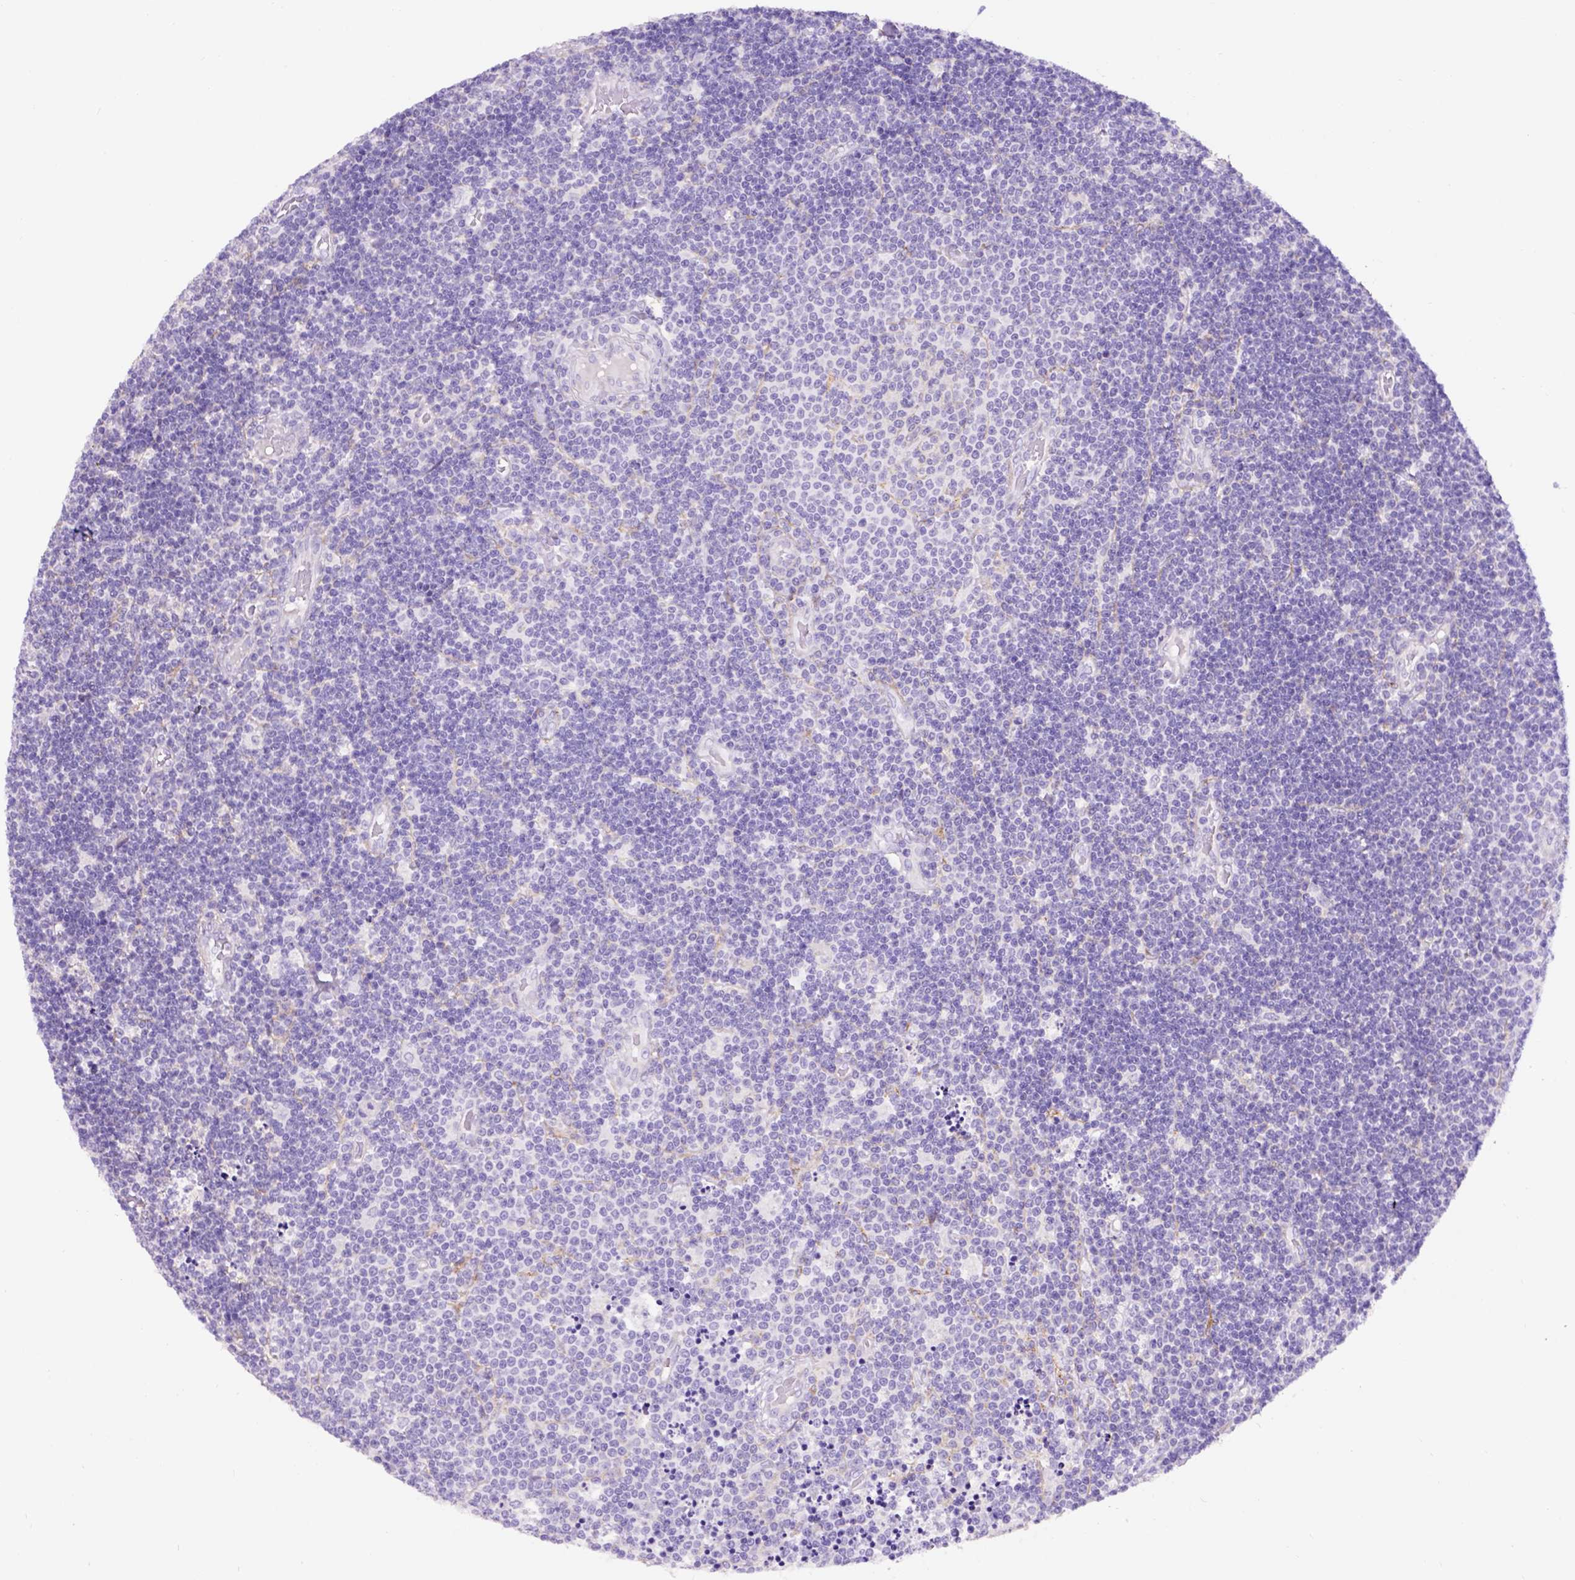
{"staining": {"intensity": "negative", "quantity": "none", "location": "none"}, "tissue": "lymphoma", "cell_type": "Tumor cells", "image_type": "cancer", "snomed": [{"axis": "morphology", "description": "Malignant lymphoma, non-Hodgkin's type, Low grade"}, {"axis": "topography", "description": "Brain"}], "caption": "Immunohistochemical staining of lymphoma demonstrates no significant positivity in tumor cells.", "gene": "EGFR", "patient": {"sex": "female", "age": 66}}